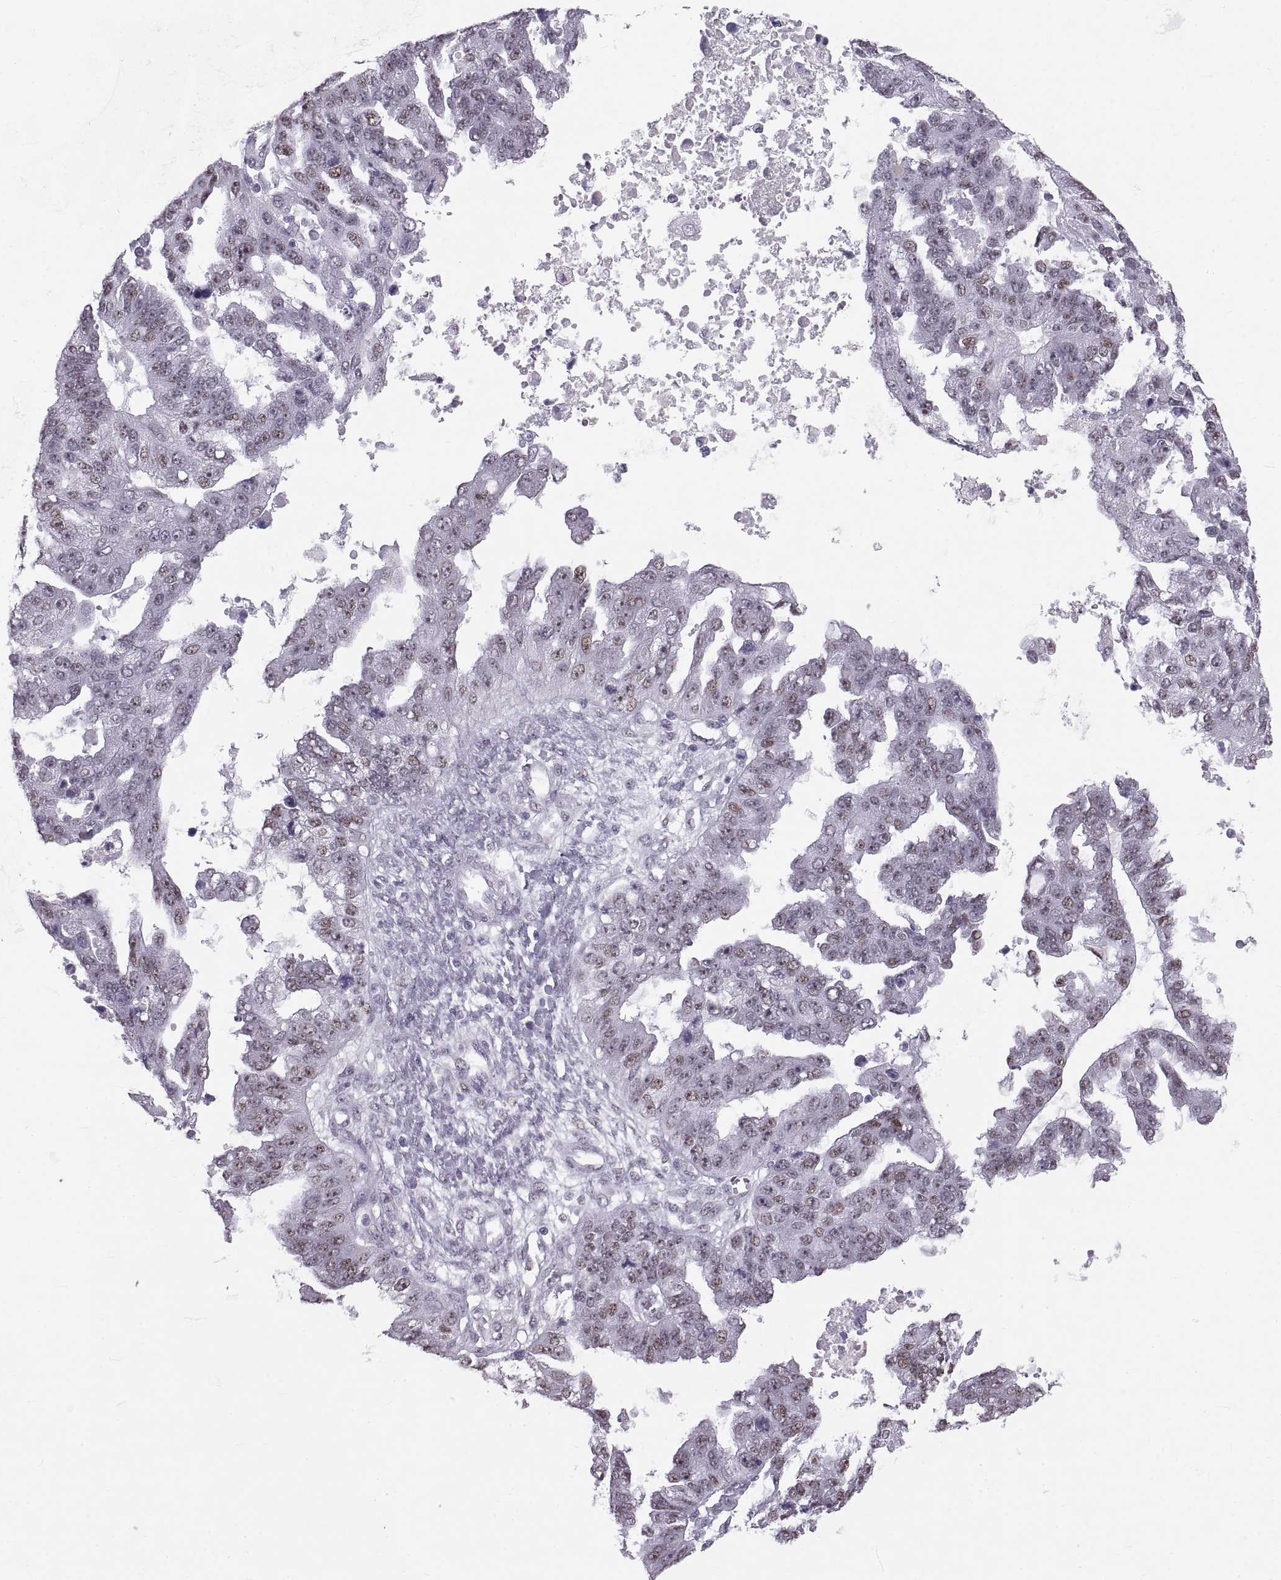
{"staining": {"intensity": "weak", "quantity": "<25%", "location": "cytoplasmic/membranous"}, "tissue": "ovarian cancer", "cell_type": "Tumor cells", "image_type": "cancer", "snomed": [{"axis": "morphology", "description": "Cystadenocarcinoma, serous, NOS"}, {"axis": "topography", "description": "Ovary"}], "caption": "There is no significant expression in tumor cells of ovarian cancer (serous cystadenocarcinoma). (DAB (3,3'-diaminobenzidine) IHC visualized using brightfield microscopy, high magnification).", "gene": "NANOS3", "patient": {"sex": "female", "age": 58}}